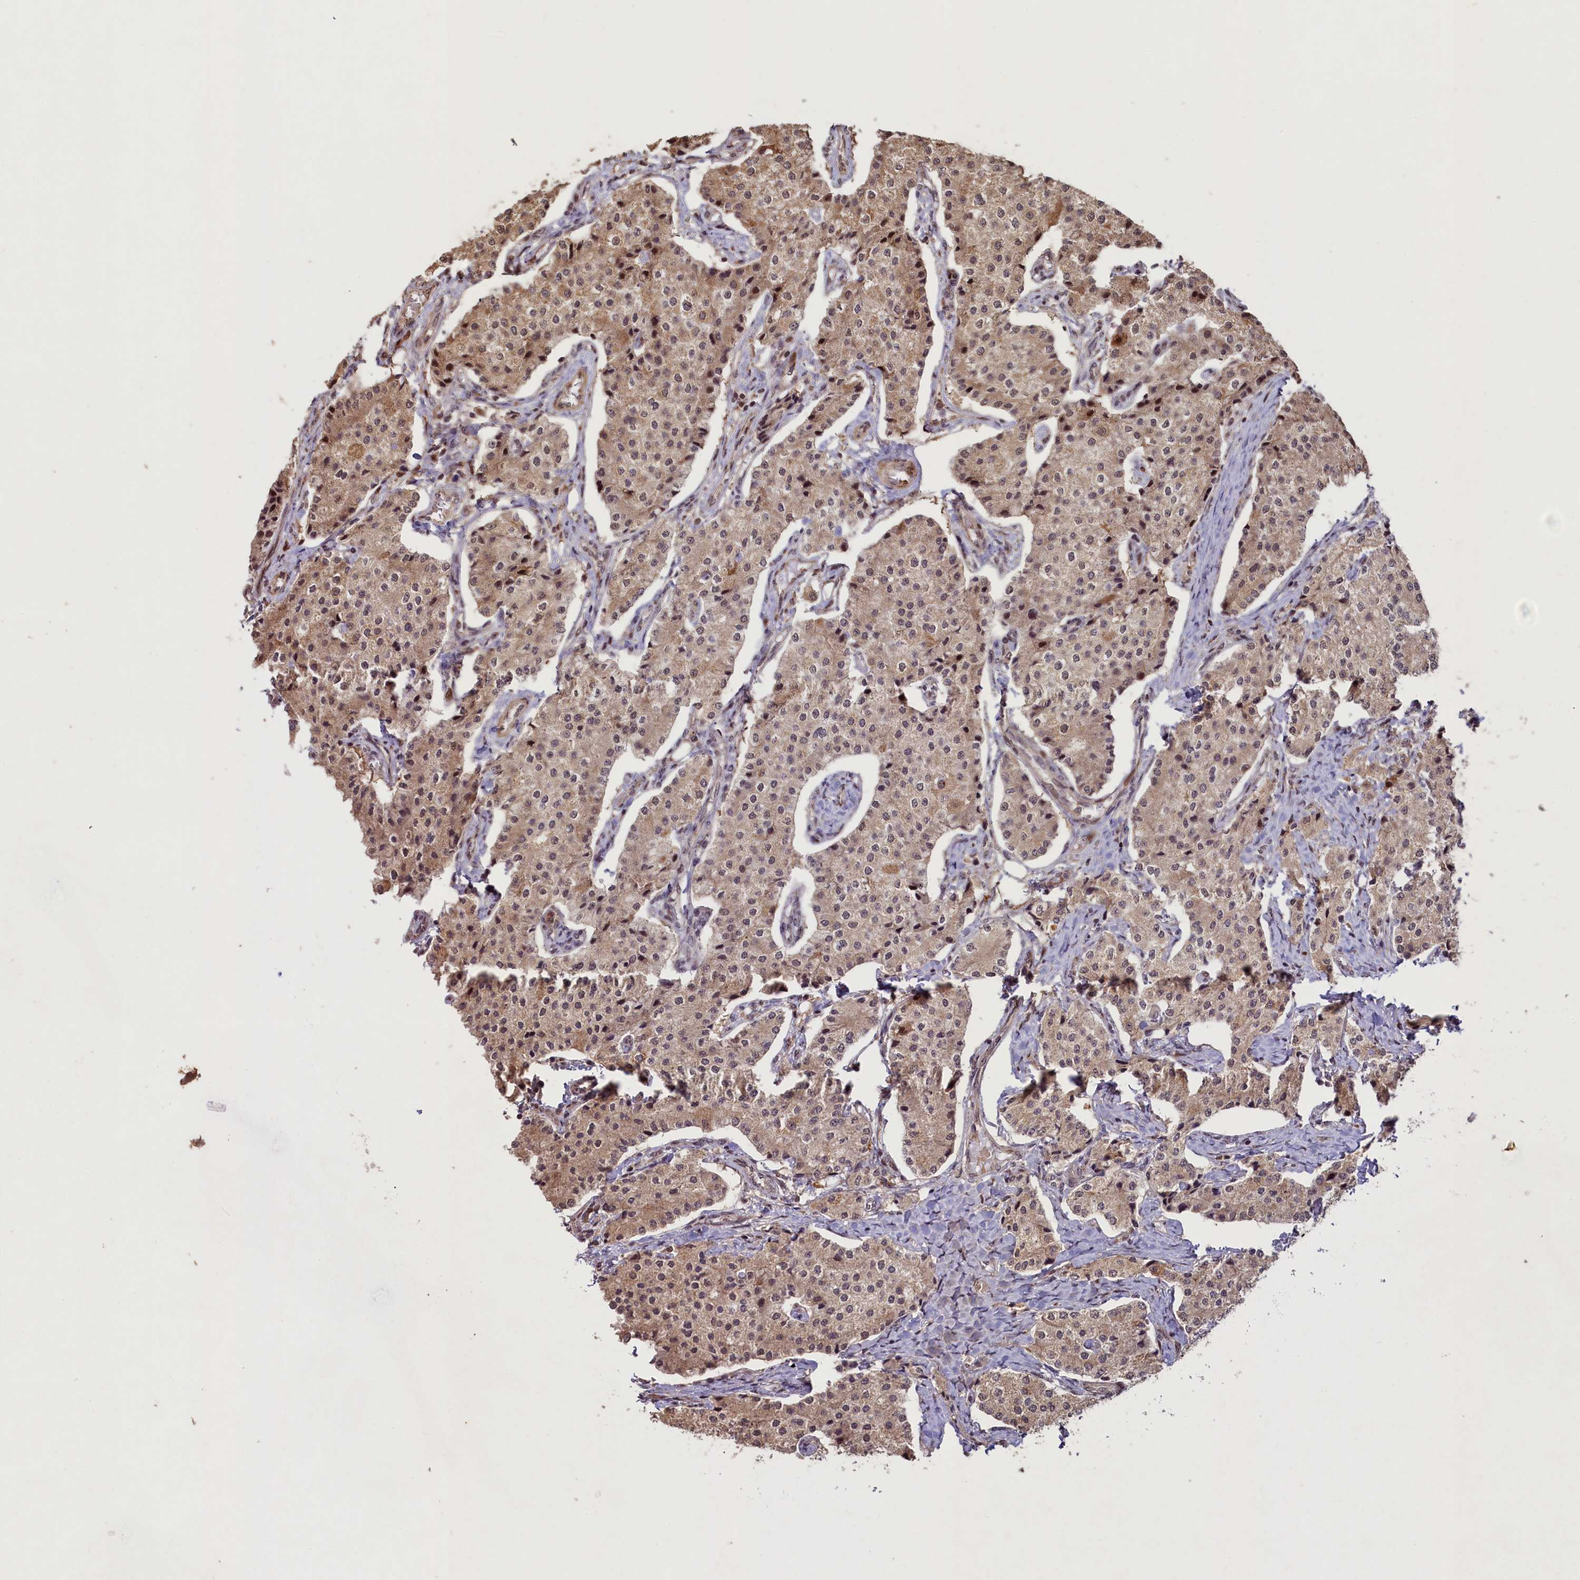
{"staining": {"intensity": "weak", "quantity": ">75%", "location": "cytoplasmic/membranous,nuclear"}, "tissue": "carcinoid", "cell_type": "Tumor cells", "image_type": "cancer", "snomed": [{"axis": "morphology", "description": "Carcinoid, malignant, NOS"}, {"axis": "topography", "description": "Colon"}], "caption": "Immunohistochemical staining of carcinoid exhibits low levels of weak cytoplasmic/membranous and nuclear protein positivity in about >75% of tumor cells. Using DAB (brown) and hematoxylin (blue) stains, captured at high magnification using brightfield microscopy.", "gene": "SHPRH", "patient": {"sex": "female", "age": 52}}